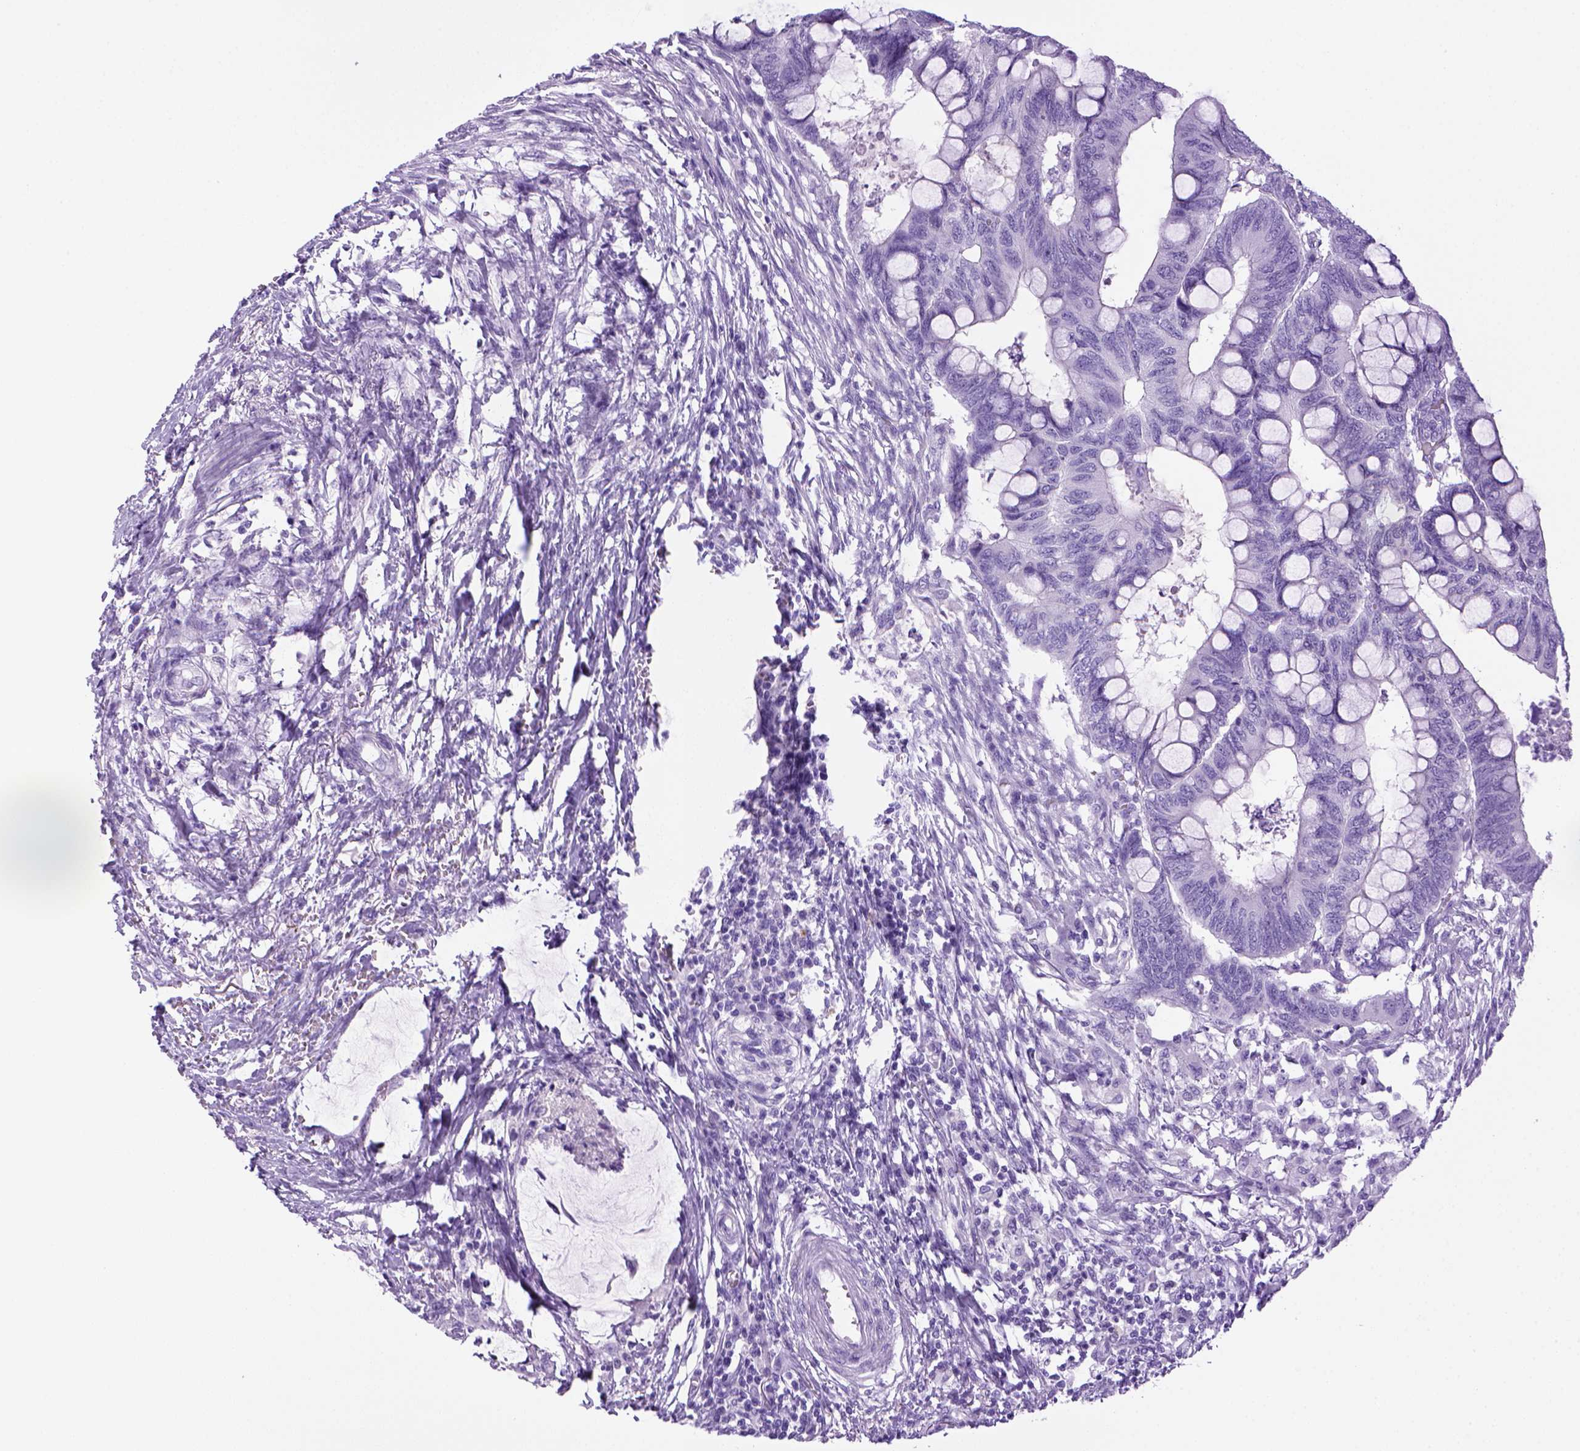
{"staining": {"intensity": "negative", "quantity": "none", "location": "none"}, "tissue": "colorectal cancer", "cell_type": "Tumor cells", "image_type": "cancer", "snomed": [{"axis": "morphology", "description": "Normal tissue, NOS"}, {"axis": "morphology", "description": "Adenocarcinoma, NOS"}, {"axis": "topography", "description": "Rectum"}, {"axis": "topography", "description": "Peripheral nerve tissue"}], "caption": "An IHC micrograph of adenocarcinoma (colorectal) is shown. There is no staining in tumor cells of adenocarcinoma (colorectal).", "gene": "SGCG", "patient": {"sex": "male", "age": 92}}